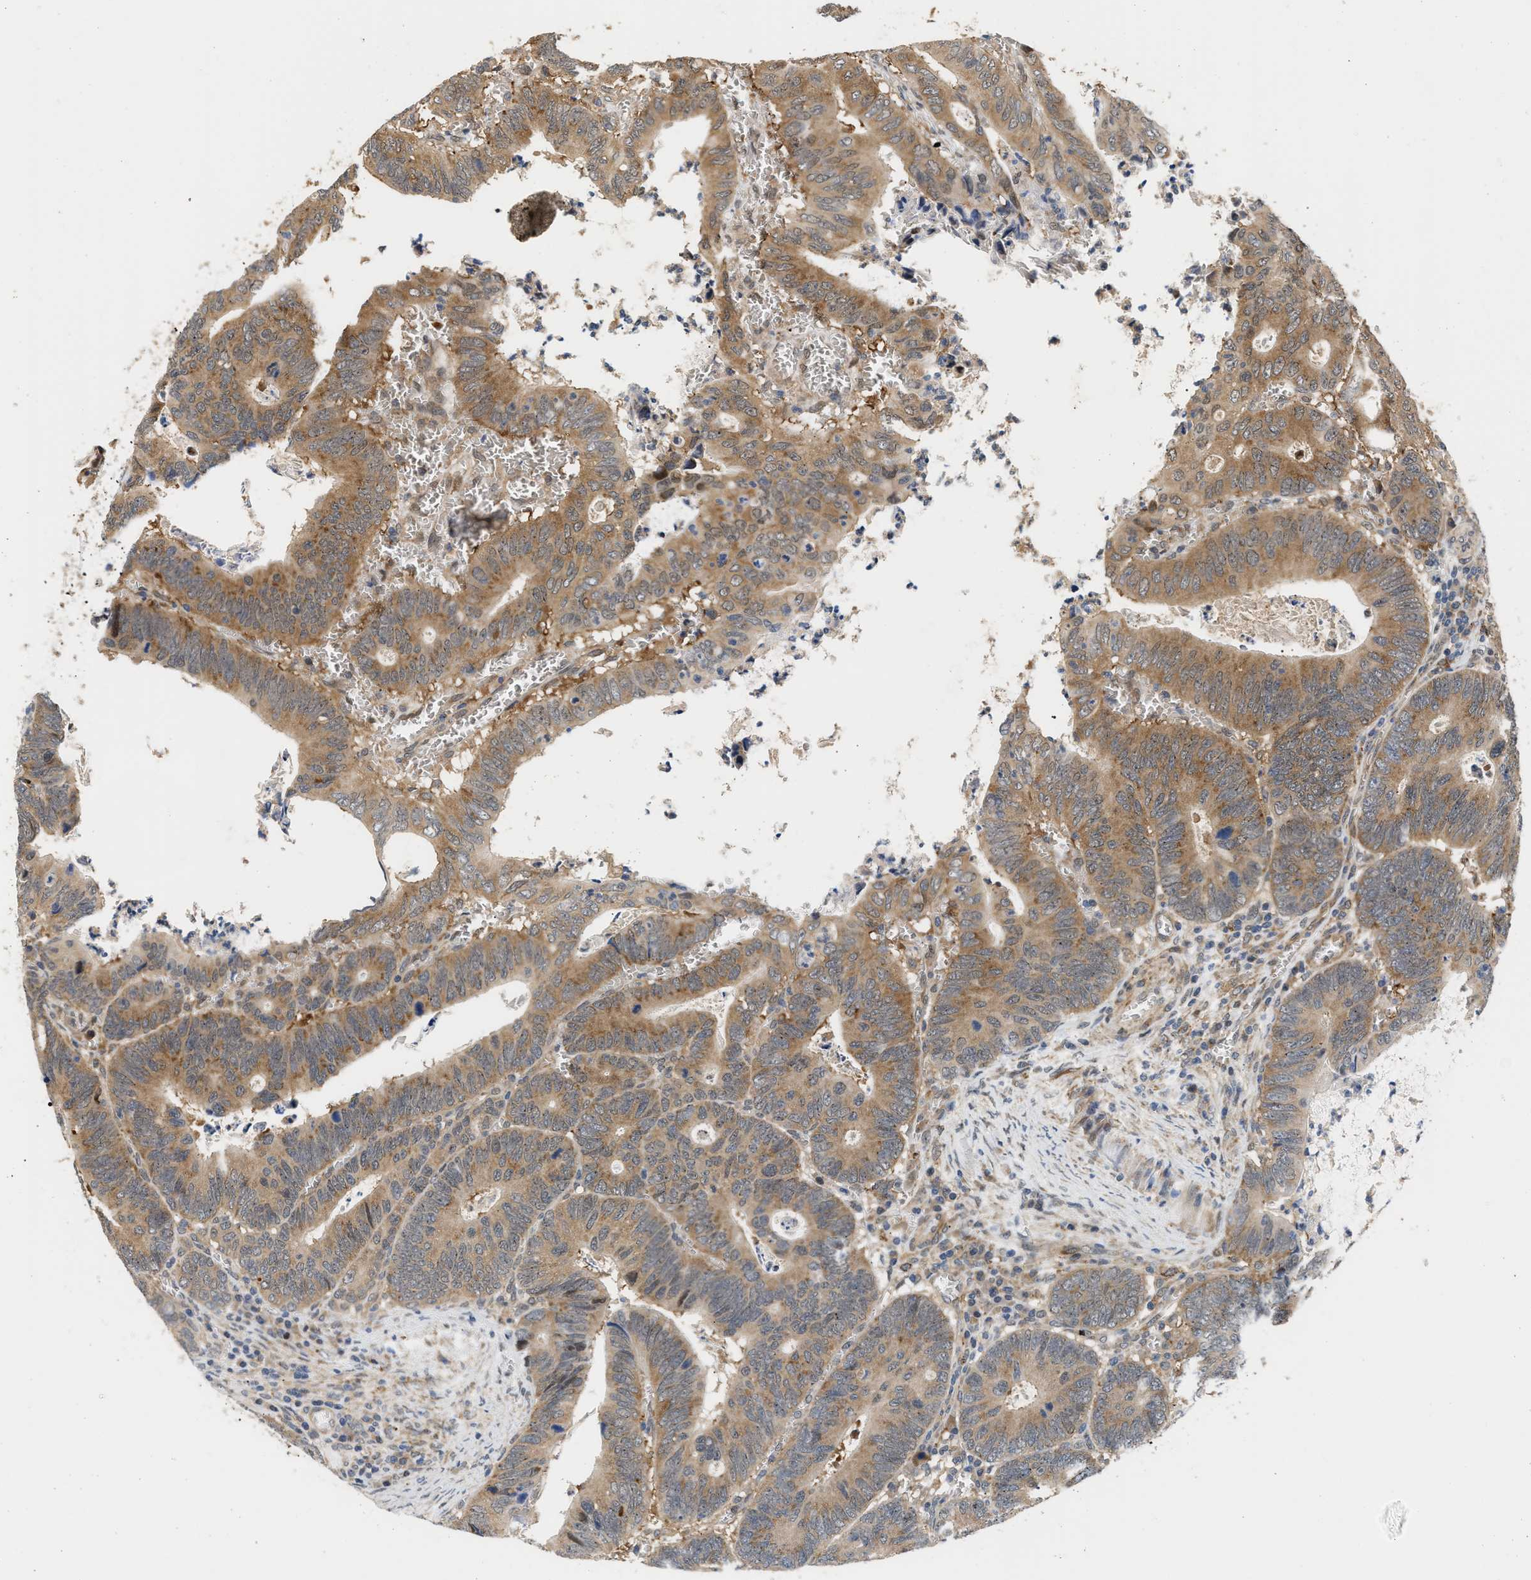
{"staining": {"intensity": "moderate", "quantity": ">75%", "location": "cytoplasmic/membranous"}, "tissue": "colorectal cancer", "cell_type": "Tumor cells", "image_type": "cancer", "snomed": [{"axis": "morphology", "description": "Inflammation, NOS"}, {"axis": "morphology", "description": "Adenocarcinoma, NOS"}, {"axis": "topography", "description": "Colon"}], "caption": "Human adenocarcinoma (colorectal) stained with a brown dye demonstrates moderate cytoplasmic/membranous positive staining in approximately >75% of tumor cells.", "gene": "LARP6", "patient": {"sex": "male", "age": 72}}